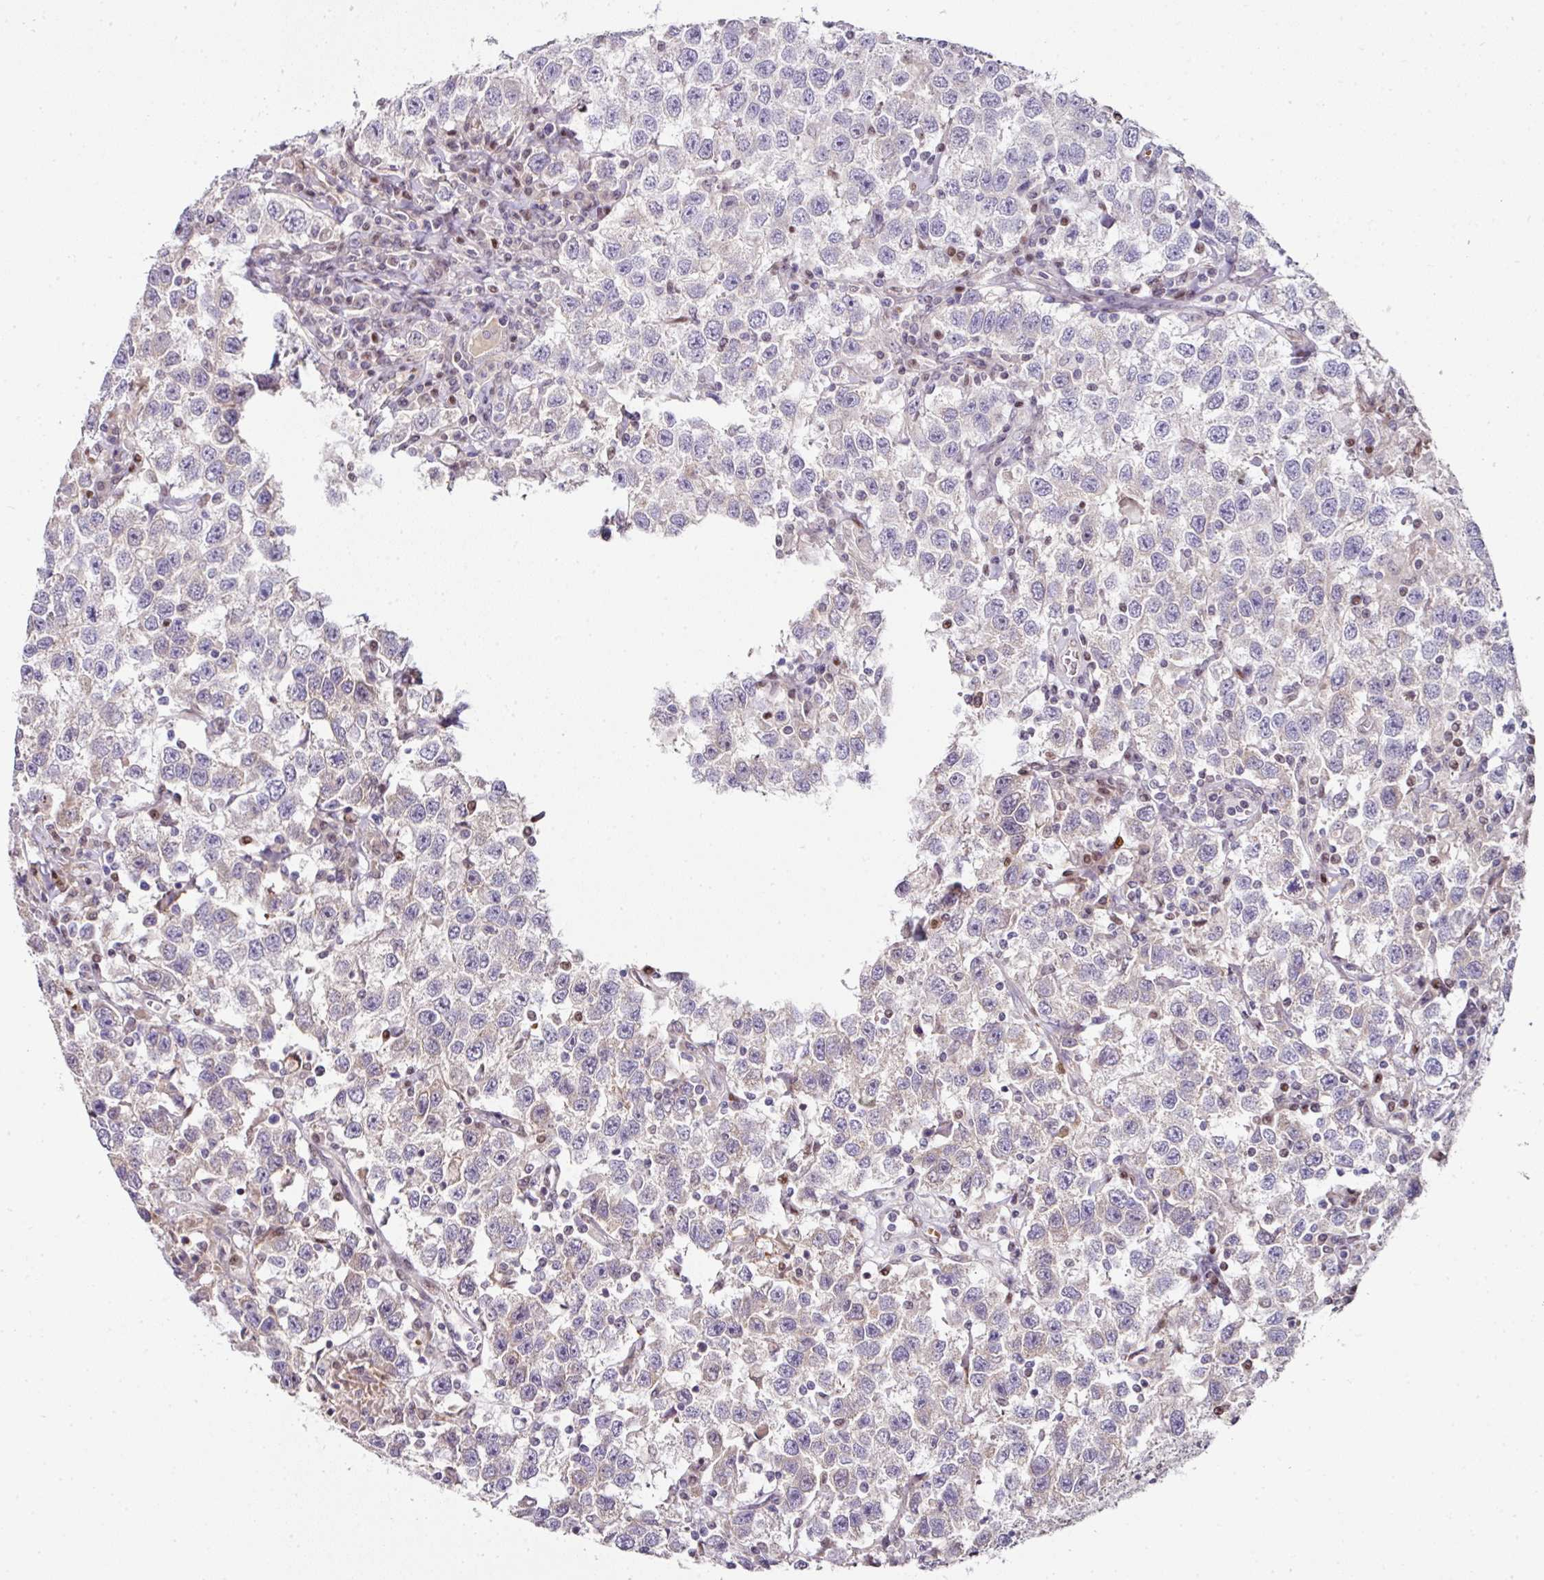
{"staining": {"intensity": "negative", "quantity": "none", "location": "none"}, "tissue": "testis cancer", "cell_type": "Tumor cells", "image_type": "cancer", "snomed": [{"axis": "morphology", "description": "Seminoma, NOS"}, {"axis": "topography", "description": "Testis"}], "caption": "Testis cancer (seminoma) stained for a protein using immunohistochemistry (IHC) demonstrates no expression tumor cells.", "gene": "ANKRD18A", "patient": {"sex": "male", "age": 41}}